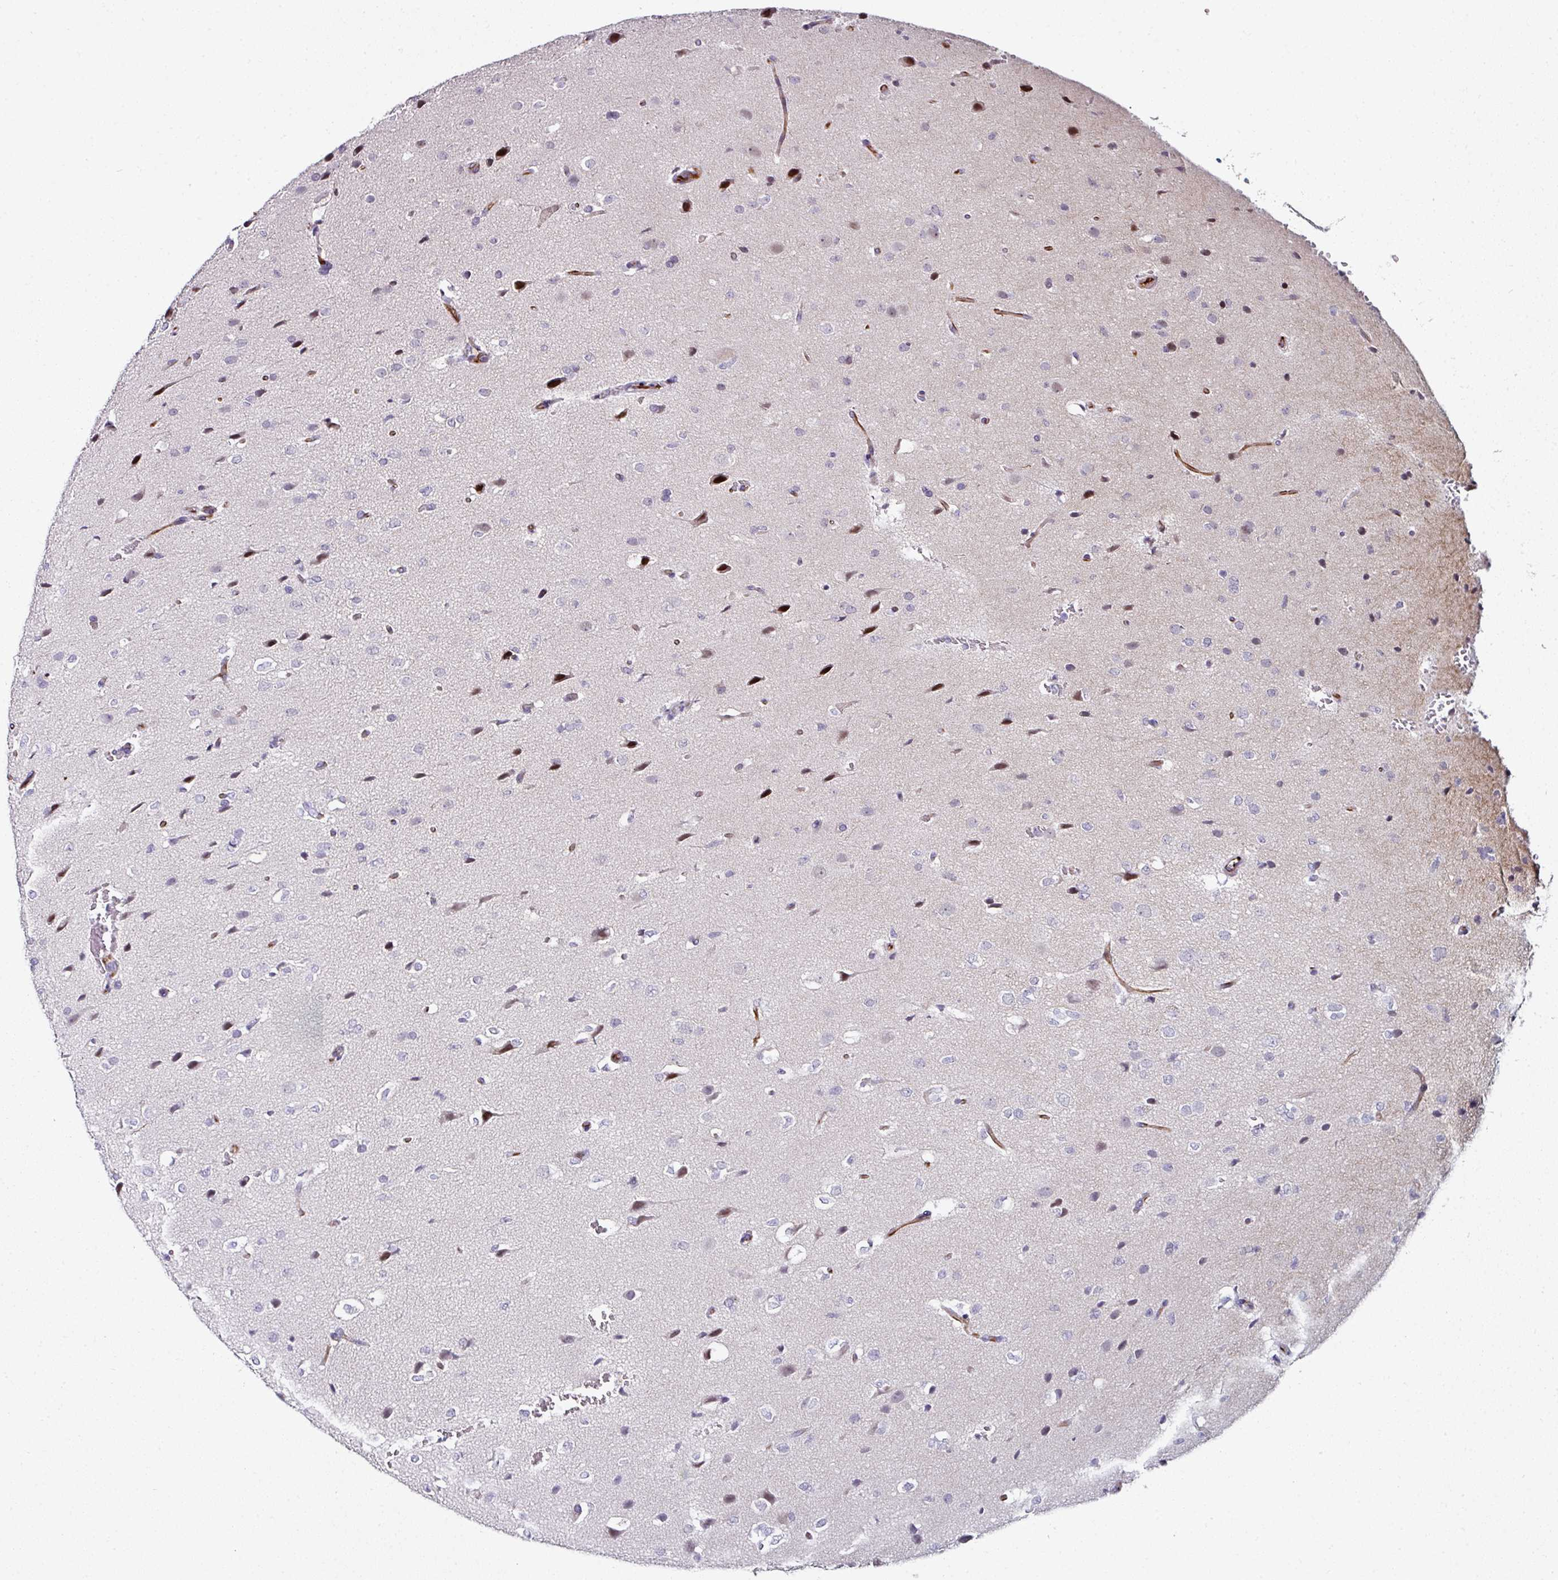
{"staining": {"intensity": "negative", "quantity": "none", "location": "none"}, "tissue": "glioma", "cell_type": "Tumor cells", "image_type": "cancer", "snomed": [{"axis": "morphology", "description": "Glioma, malignant, Low grade"}, {"axis": "topography", "description": "Brain"}], "caption": "Glioma was stained to show a protein in brown. There is no significant expression in tumor cells. (DAB (3,3'-diaminobenzidine) IHC, high magnification).", "gene": "TMPRSS9", "patient": {"sex": "female", "age": 33}}